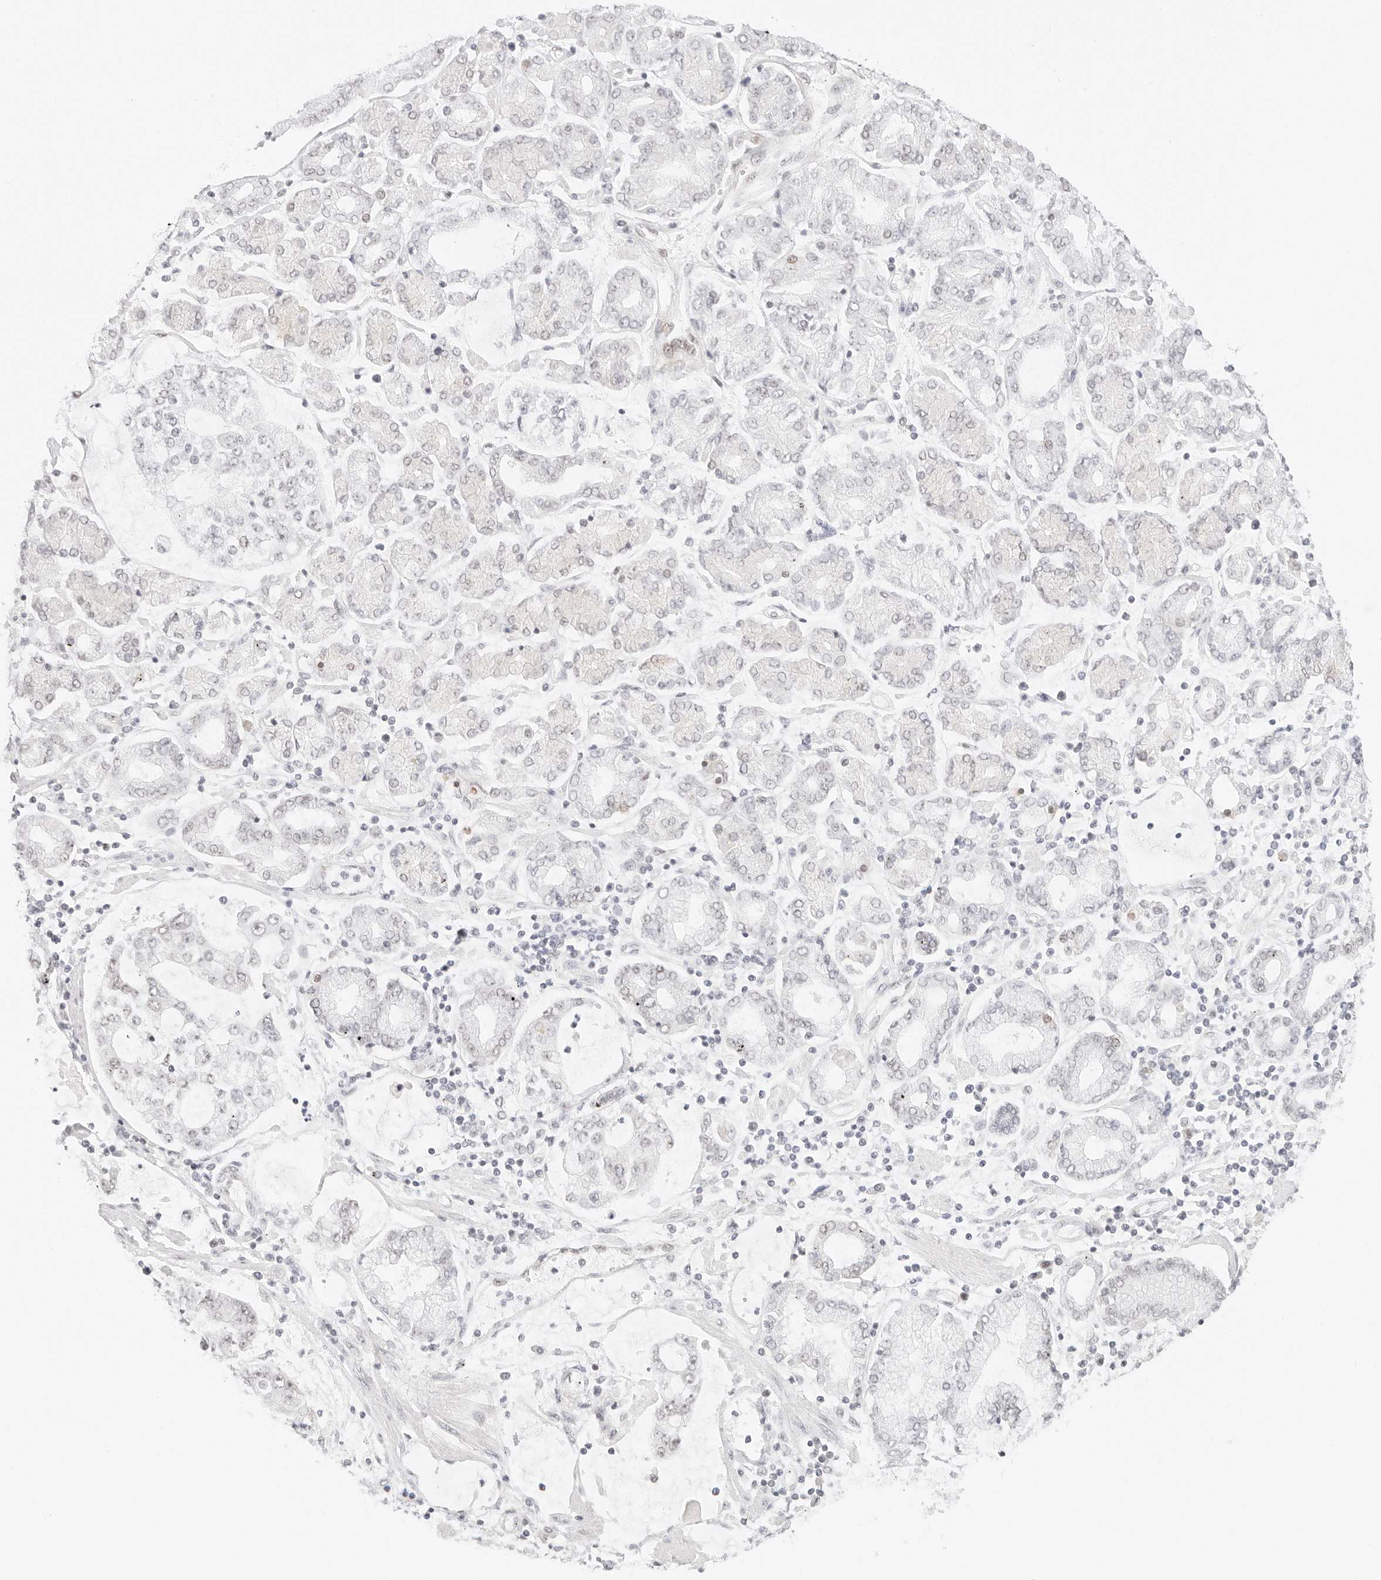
{"staining": {"intensity": "negative", "quantity": "none", "location": "none"}, "tissue": "stomach cancer", "cell_type": "Tumor cells", "image_type": "cancer", "snomed": [{"axis": "morphology", "description": "Adenocarcinoma, NOS"}, {"axis": "topography", "description": "Stomach"}], "caption": "There is no significant expression in tumor cells of stomach cancer.", "gene": "ITGA6", "patient": {"sex": "male", "age": 76}}